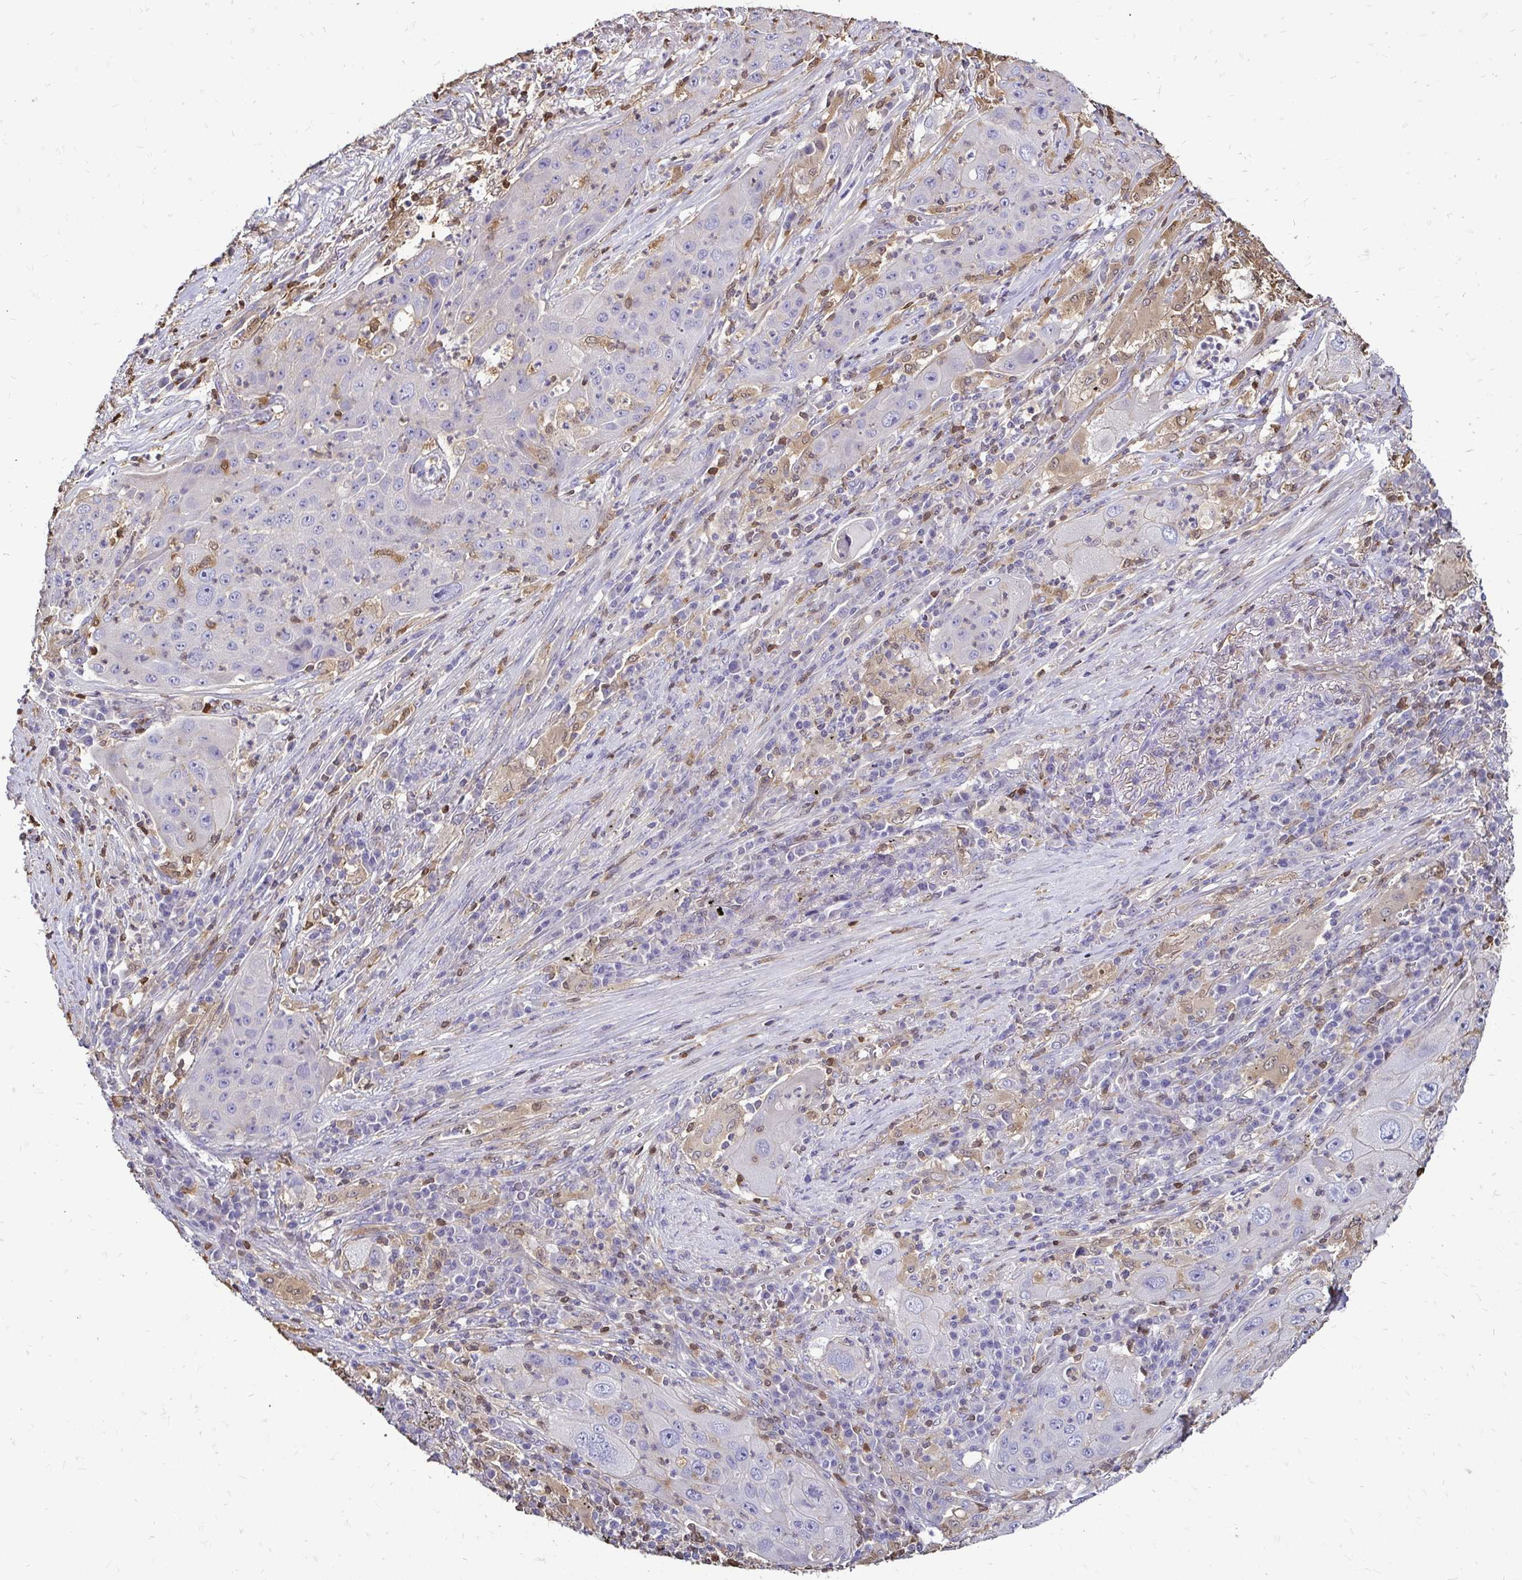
{"staining": {"intensity": "negative", "quantity": "none", "location": "none"}, "tissue": "lung cancer", "cell_type": "Tumor cells", "image_type": "cancer", "snomed": [{"axis": "morphology", "description": "Squamous cell carcinoma, NOS"}, {"axis": "topography", "description": "Lung"}], "caption": "Tumor cells are negative for brown protein staining in lung squamous cell carcinoma.", "gene": "ZFP1", "patient": {"sex": "female", "age": 59}}